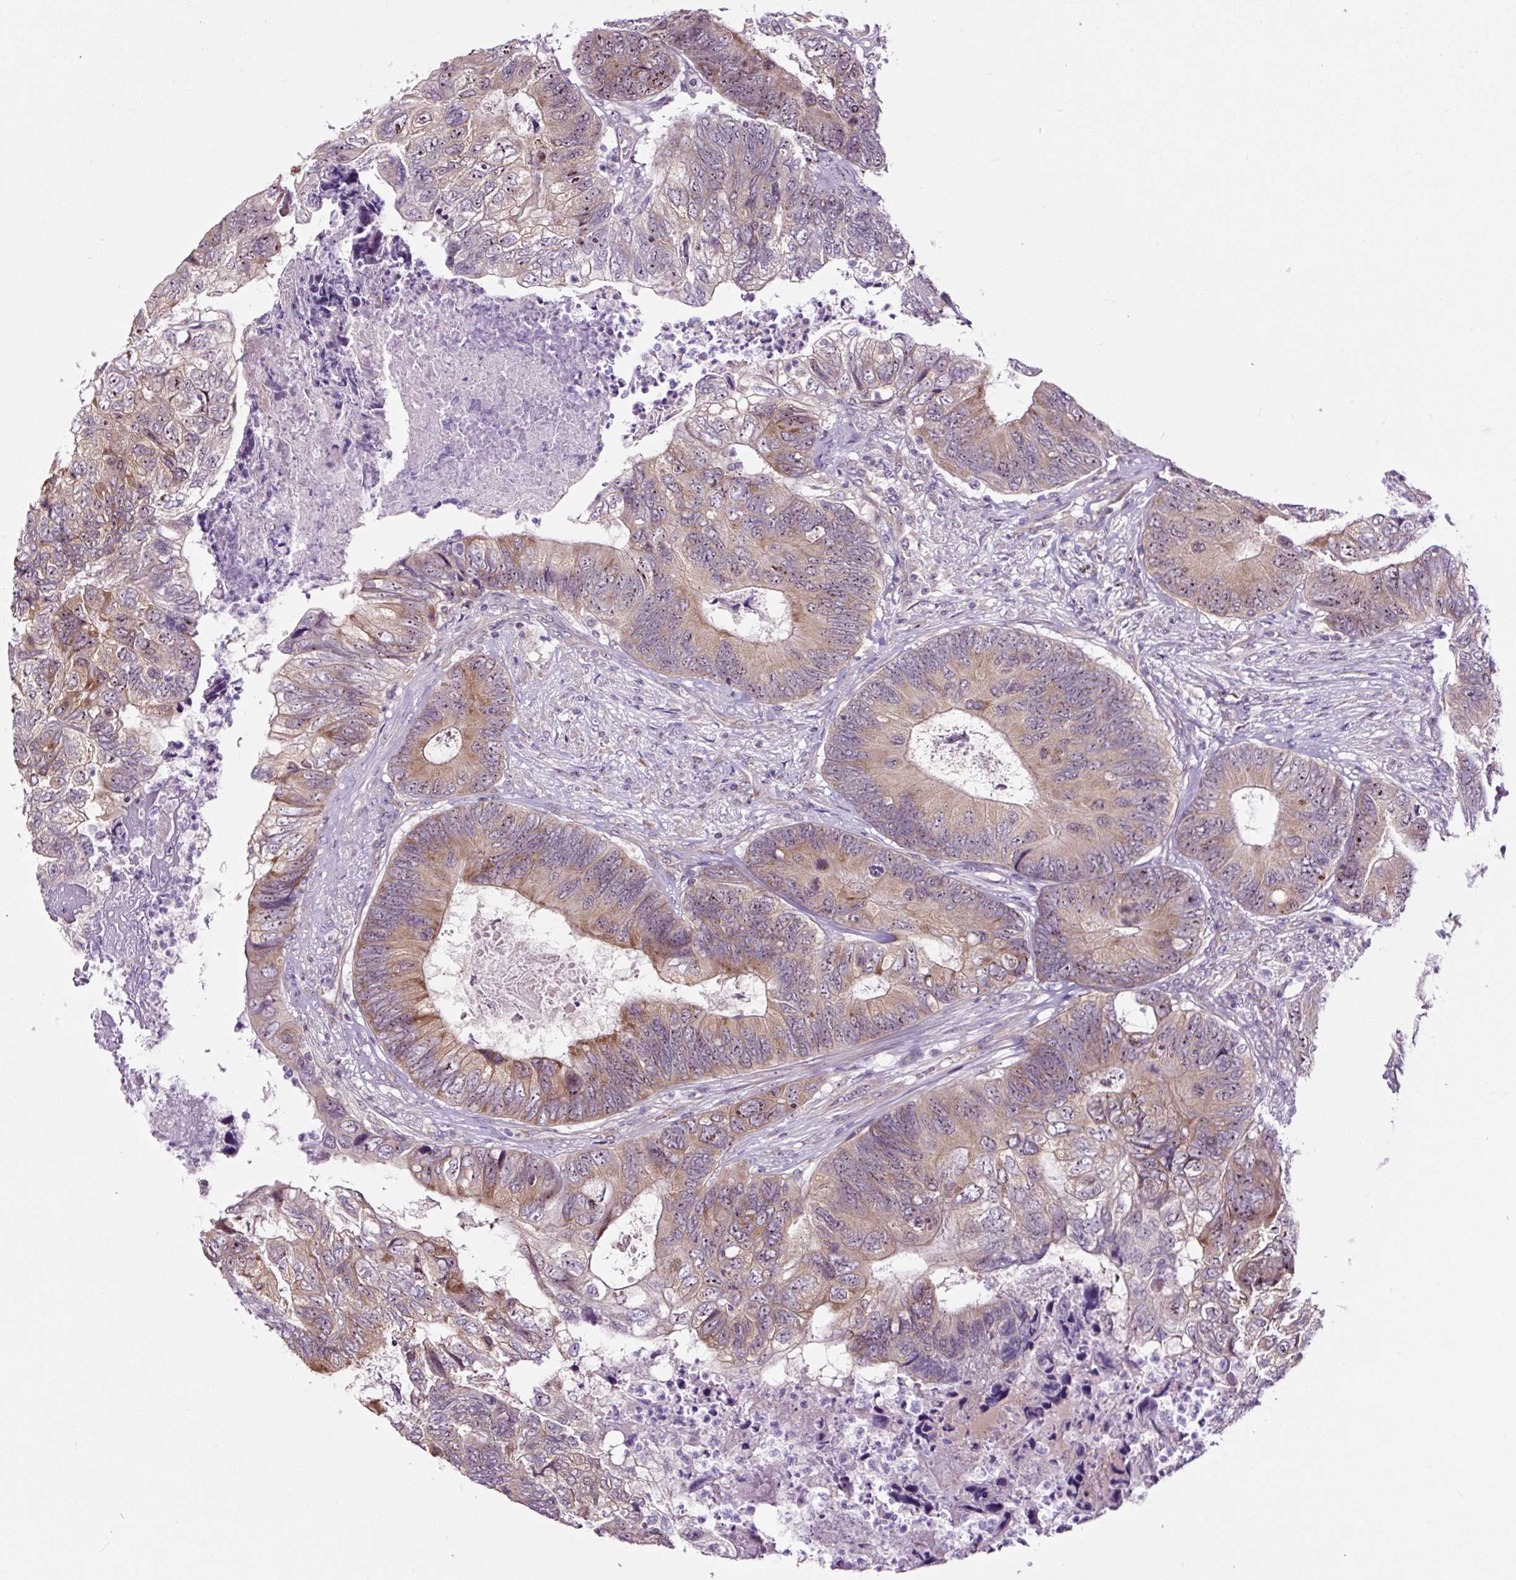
{"staining": {"intensity": "weak", "quantity": ">75%", "location": "cytoplasmic/membranous,nuclear"}, "tissue": "colorectal cancer", "cell_type": "Tumor cells", "image_type": "cancer", "snomed": [{"axis": "morphology", "description": "Adenocarcinoma, NOS"}, {"axis": "topography", "description": "Colon"}], "caption": "Protein expression analysis of human colorectal cancer reveals weak cytoplasmic/membranous and nuclear expression in approximately >75% of tumor cells. The staining was performed using DAB (3,3'-diaminobenzidine) to visualize the protein expression in brown, while the nuclei were stained in blue with hematoxylin (Magnification: 20x).", "gene": "NOM1", "patient": {"sex": "female", "age": 67}}